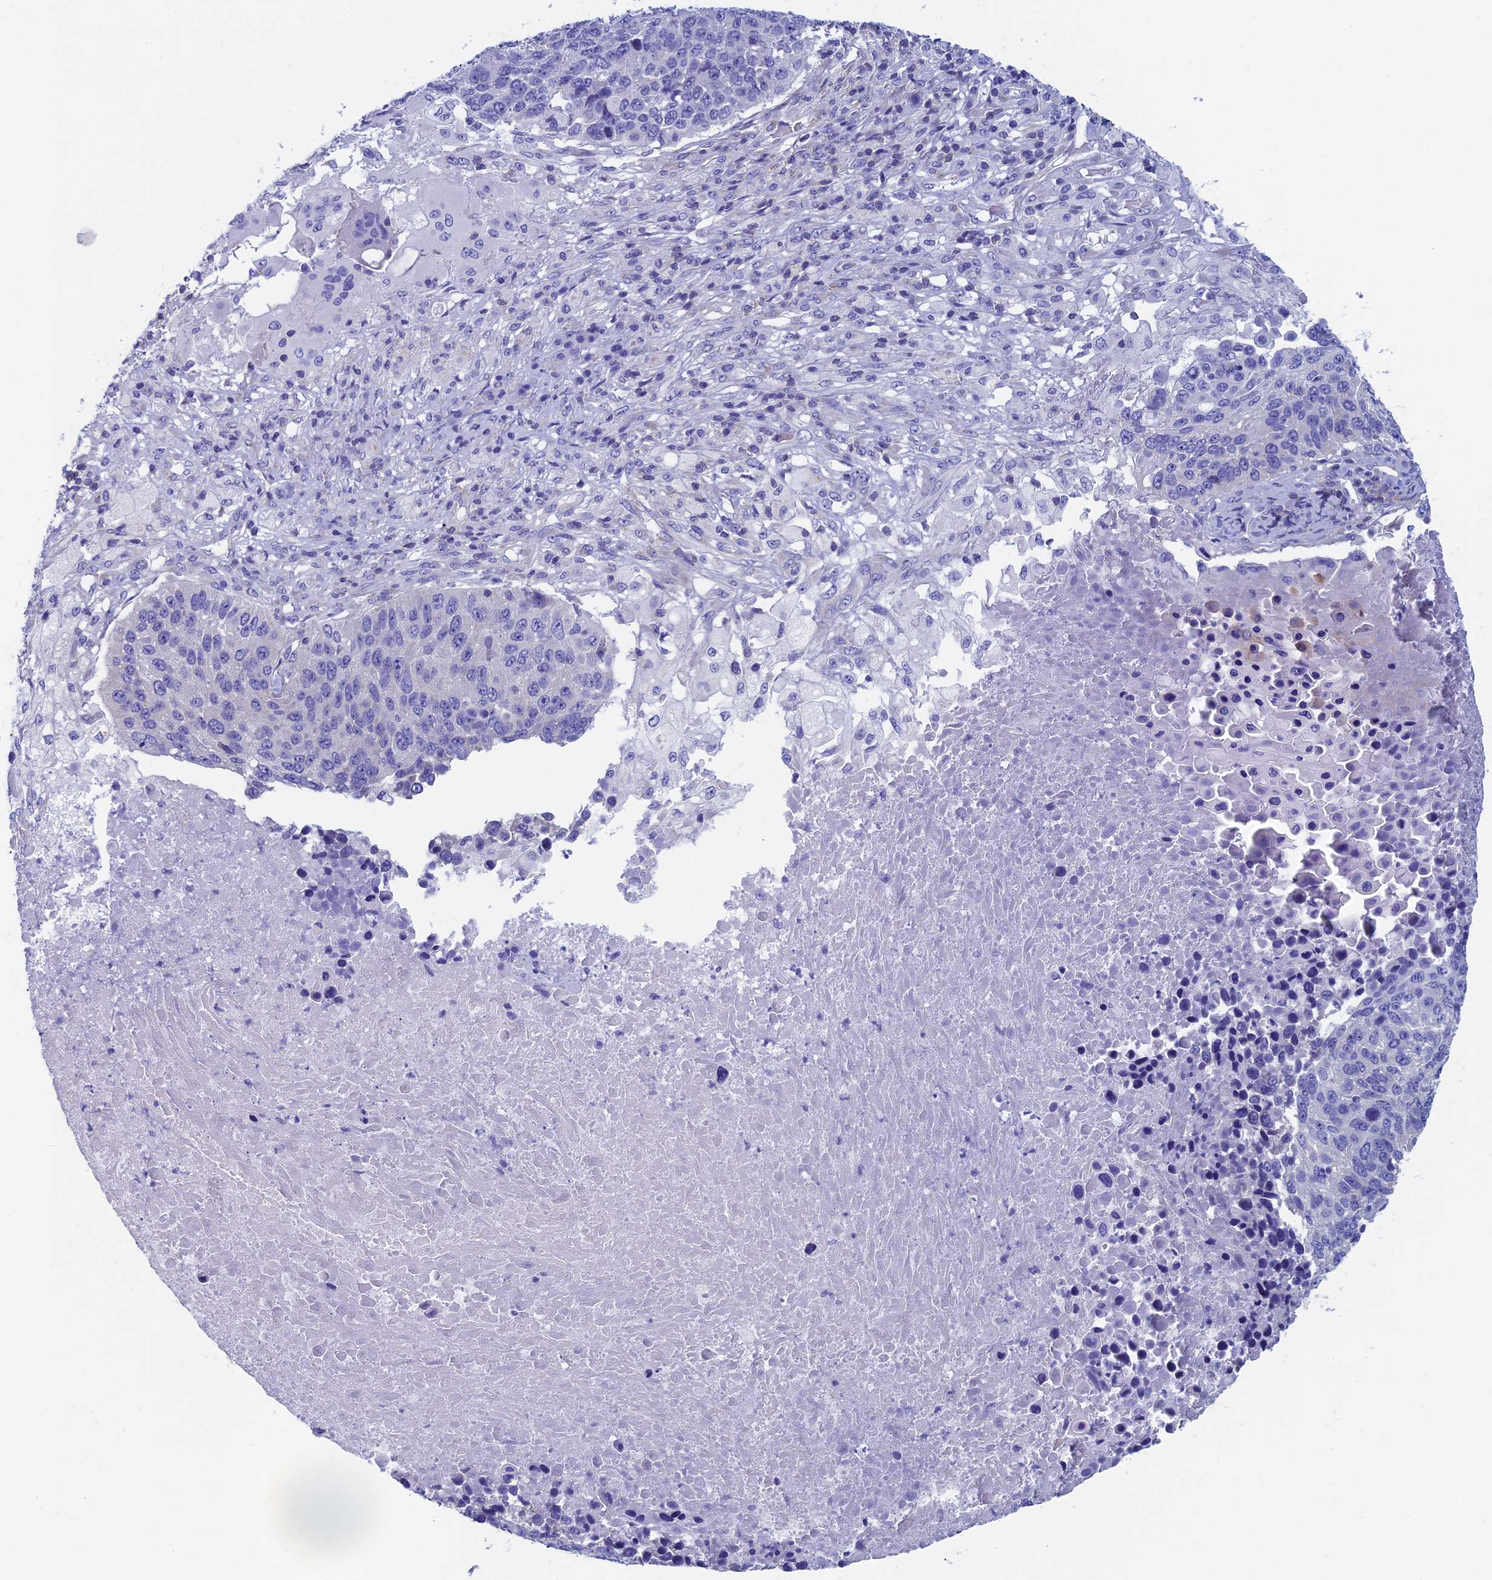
{"staining": {"intensity": "negative", "quantity": "none", "location": "none"}, "tissue": "lung cancer", "cell_type": "Tumor cells", "image_type": "cancer", "snomed": [{"axis": "morphology", "description": "Normal tissue, NOS"}, {"axis": "morphology", "description": "Squamous cell carcinoma, NOS"}, {"axis": "topography", "description": "Lymph node"}, {"axis": "topography", "description": "Lung"}], "caption": "An IHC photomicrograph of lung cancer is shown. There is no staining in tumor cells of lung cancer.", "gene": "SEPTIN1", "patient": {"sex": "male", "age": 66}}